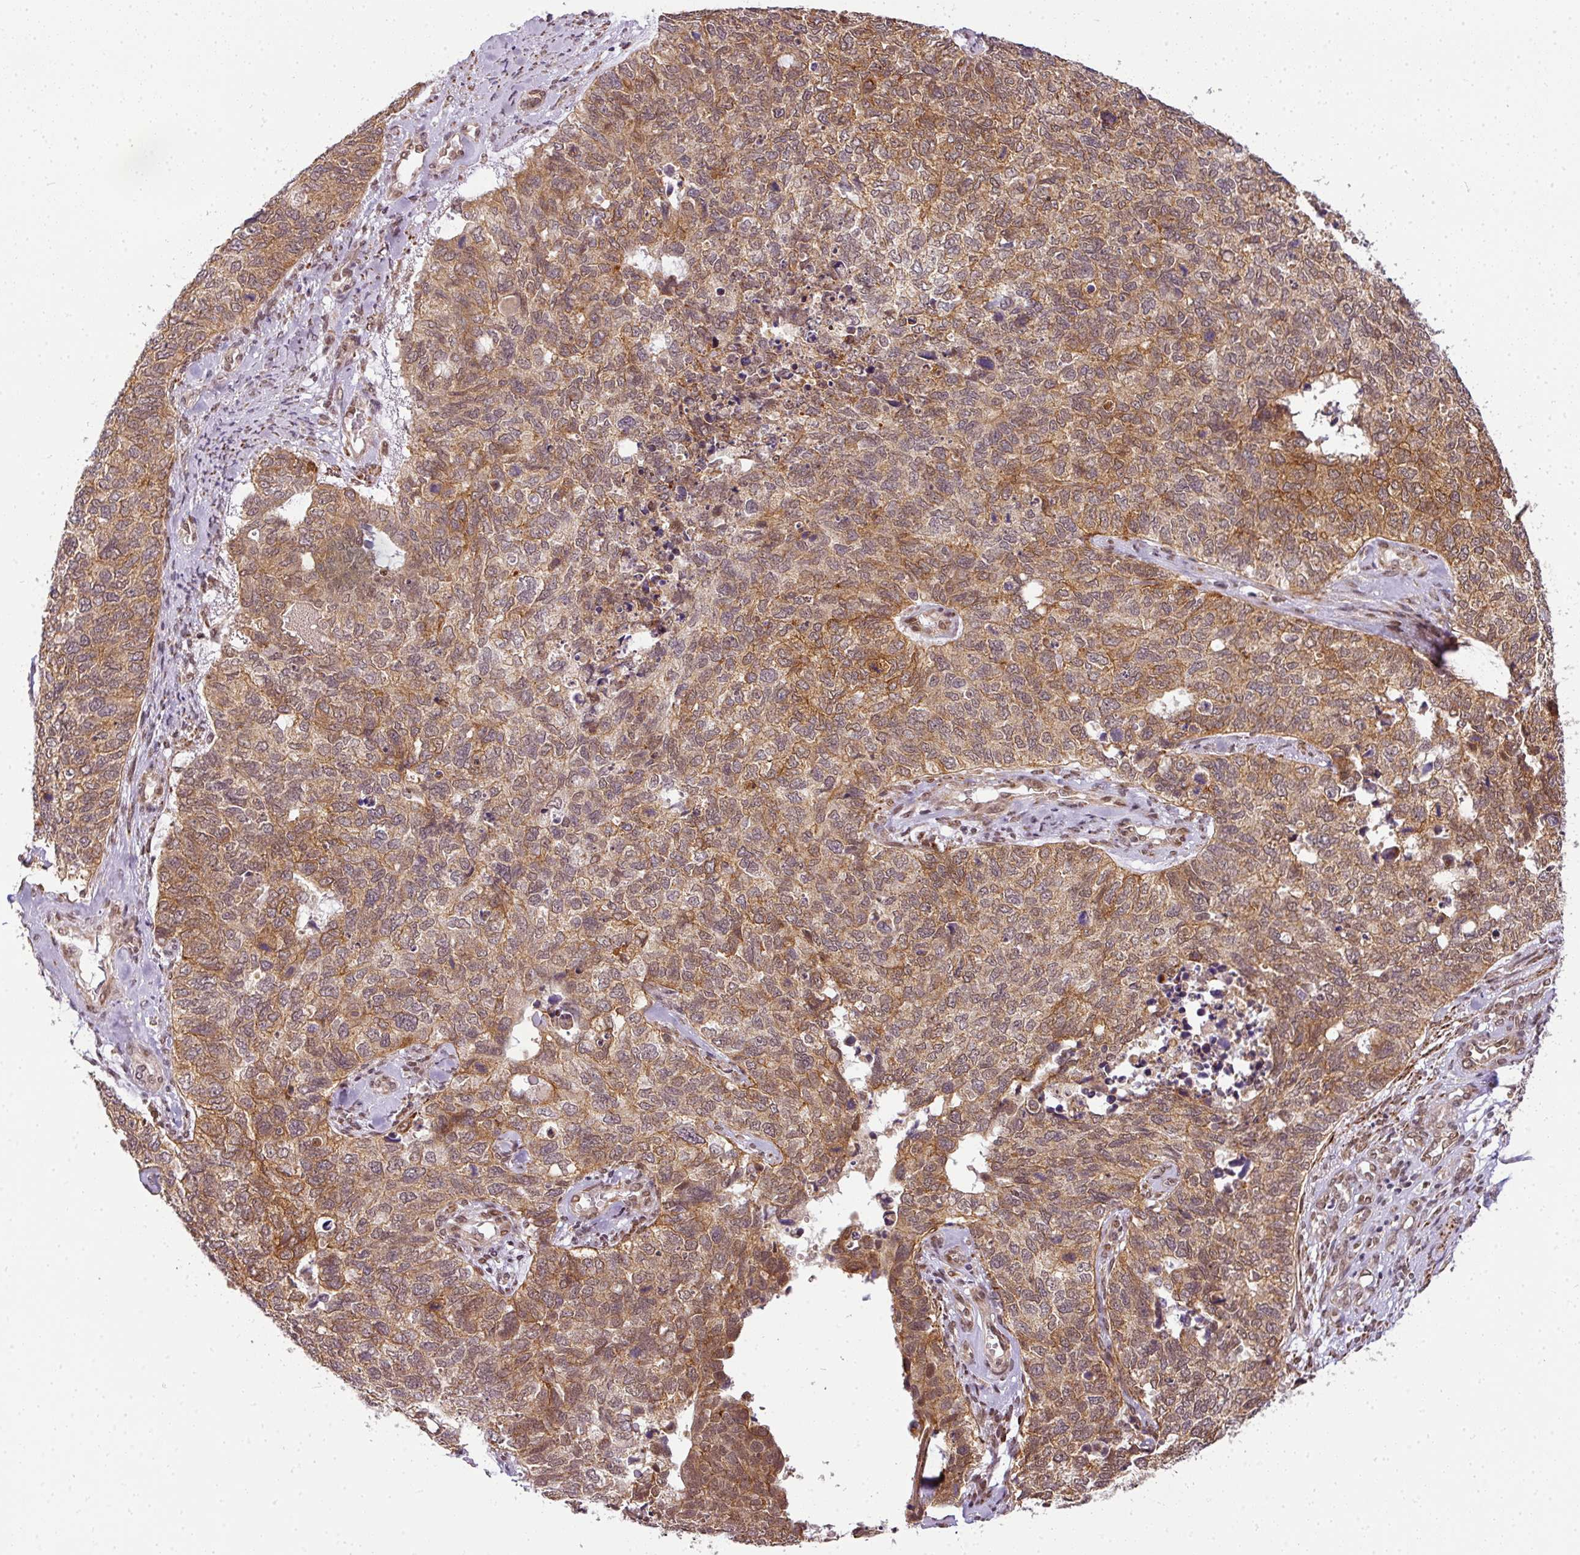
{"staining": {"intensity": "moderate", "quantity": ">75%", "location": "cytoplasmic/membranous,nuclear"}, "tissue": "cervical cancer", "cell_type": "Tumor cells", "image_type": "cancer", "snomed": [{"axis": "morphology", "description": "Squamous cell carcinoma, NOS"}, {"axis": "topography", "description": "Cervix"}], "caption": "About >75% of tumor cells in squamous cell carcinoma (cervical) exhibit moderate cytoplasmic/membranous and nuclear protein expression as visualized by brown immunohistochemical staining.", "gene": "C1orf226", "patient": {"sex": "female", "age": 63}}